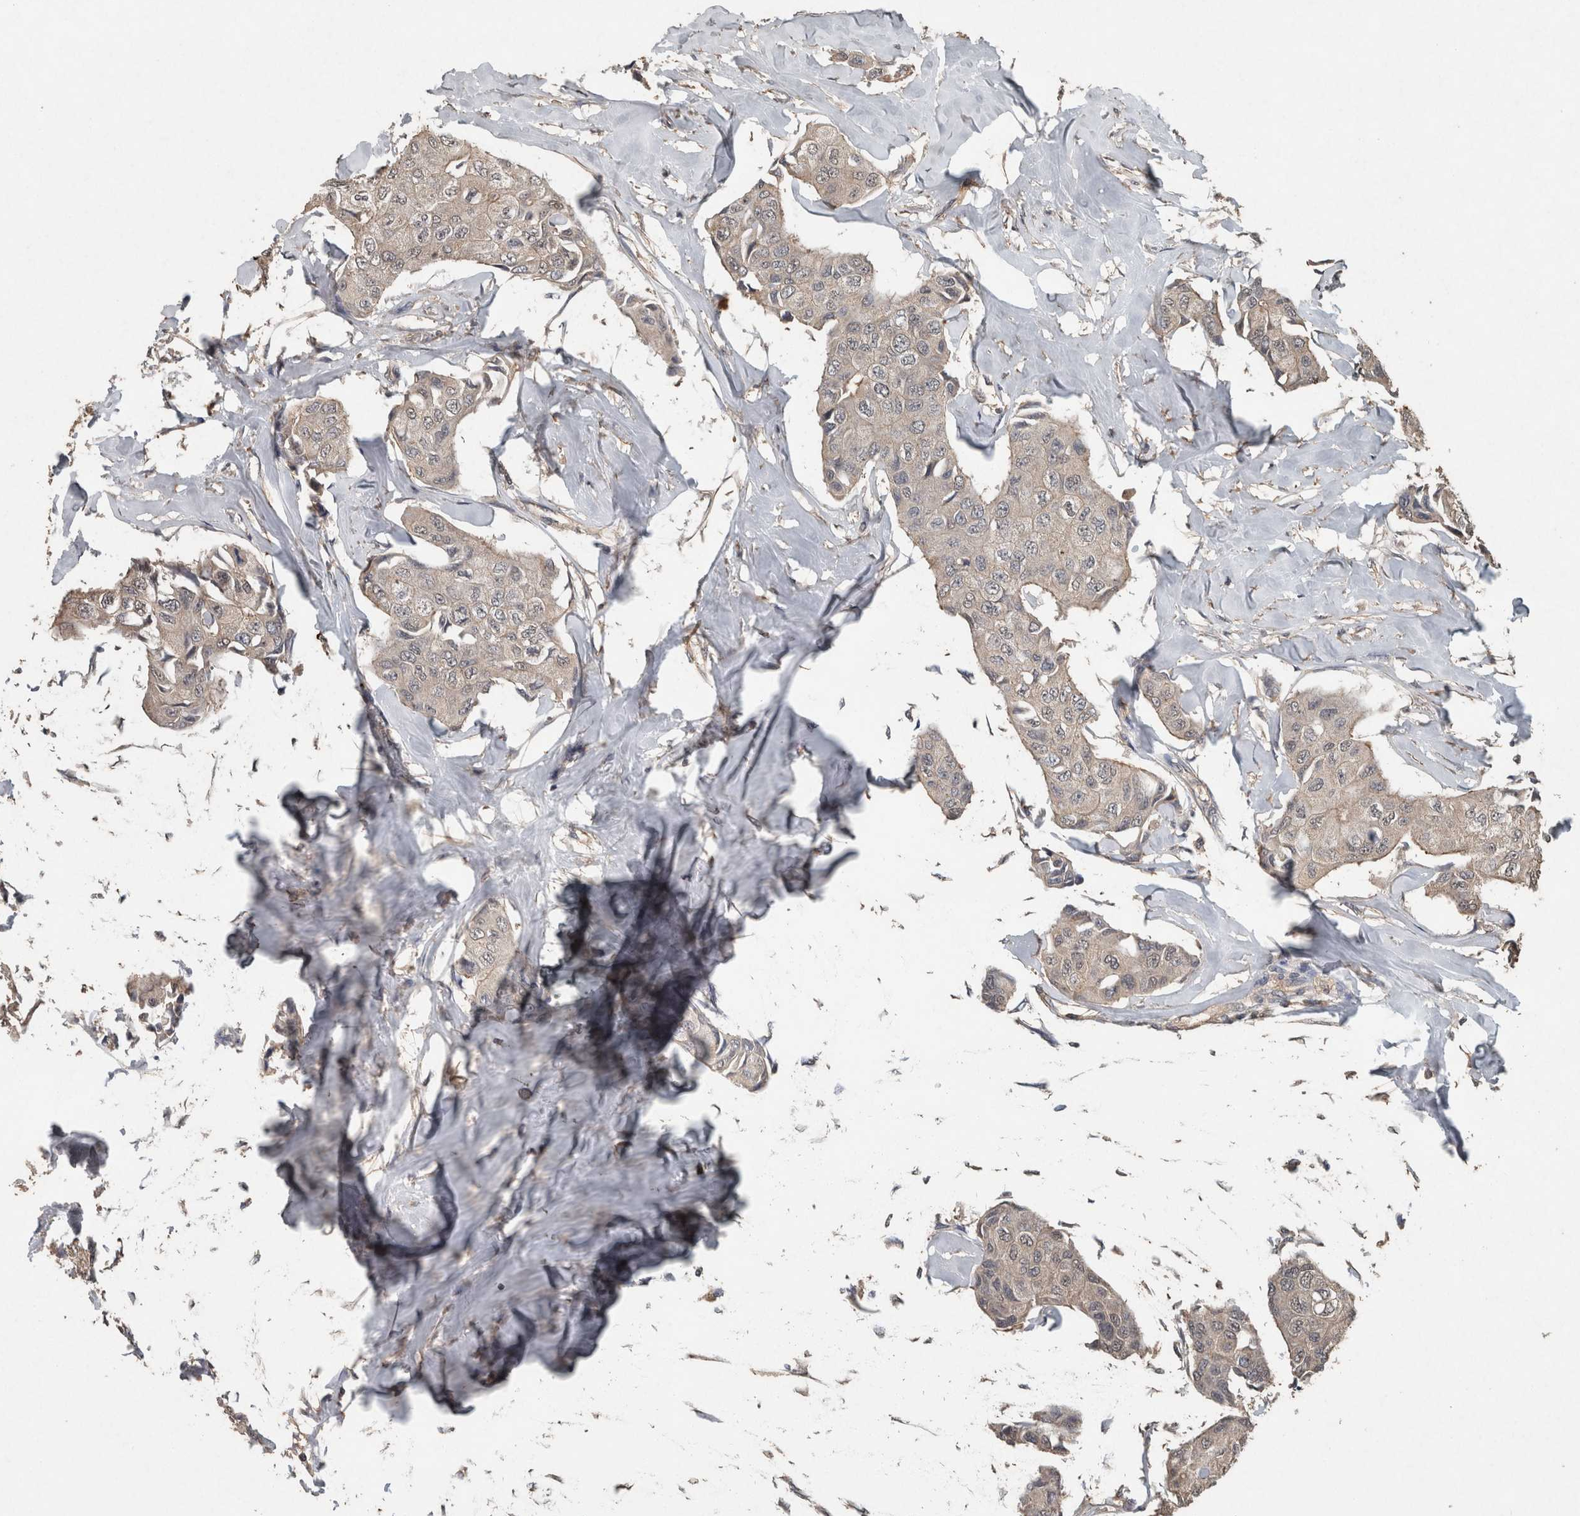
{"staining": {"intensity": "weak", "quantity": "<25%", "location": "cytoplasmic/membranous"}, "tissue": "breast cancer", "cell_type": "Tumor cells", "image_type": "cancer", "snomed": [{"axis": "morphology", "description": "Duct carcinoma"}, {"axis": "topography", "description": "Breast"}], "caption": "High power microscopy photomicrograph of an IHC photomicrograph of invasive ductal carcinoma (breast), revealing no significant positivity in tumor cells.", "gene": "FGFRL1", "patient": {"sex": "female", "age": 80}}